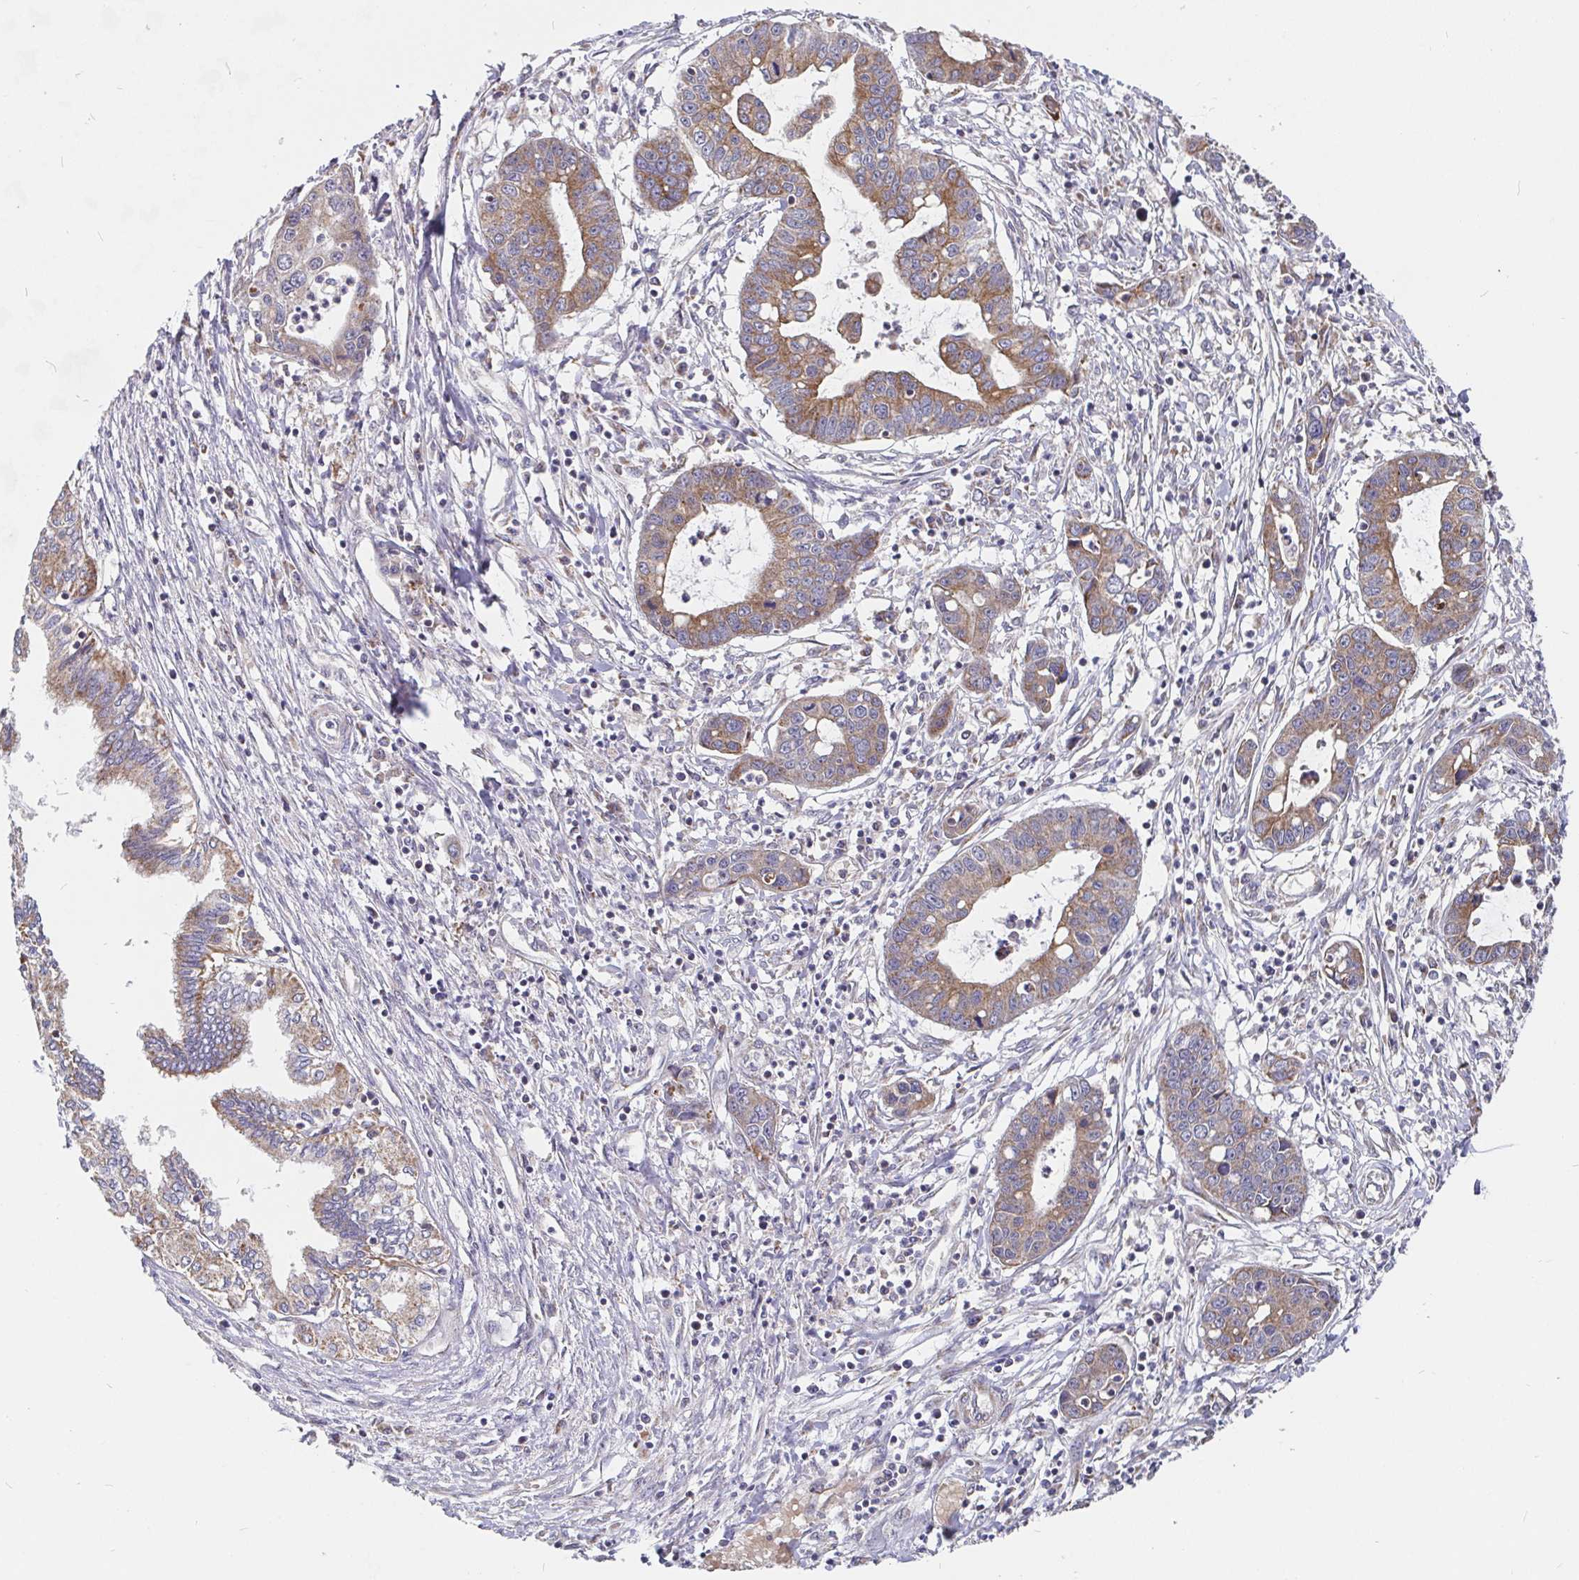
{"staining": {"intensity": "moderate", "quantity": ">75%", "location": "cytoplasmic/membranous"}, "tissue": "liver cancer", "cell_type": "Tumor cells", "image_type": "cancer", "snomed": [{"axis": "morphology", "description": "Cholangiocarcinoma"}, {"axis": "topography", "description": "Liver"}], "caption": "Tumor cells exhibit medium levels of moderate cytoplasmic/membranous positivity in approximately >75% of cells in human liver cancer.", "gene": "PDF", "patient": {"sex": "male", "age": 58}}